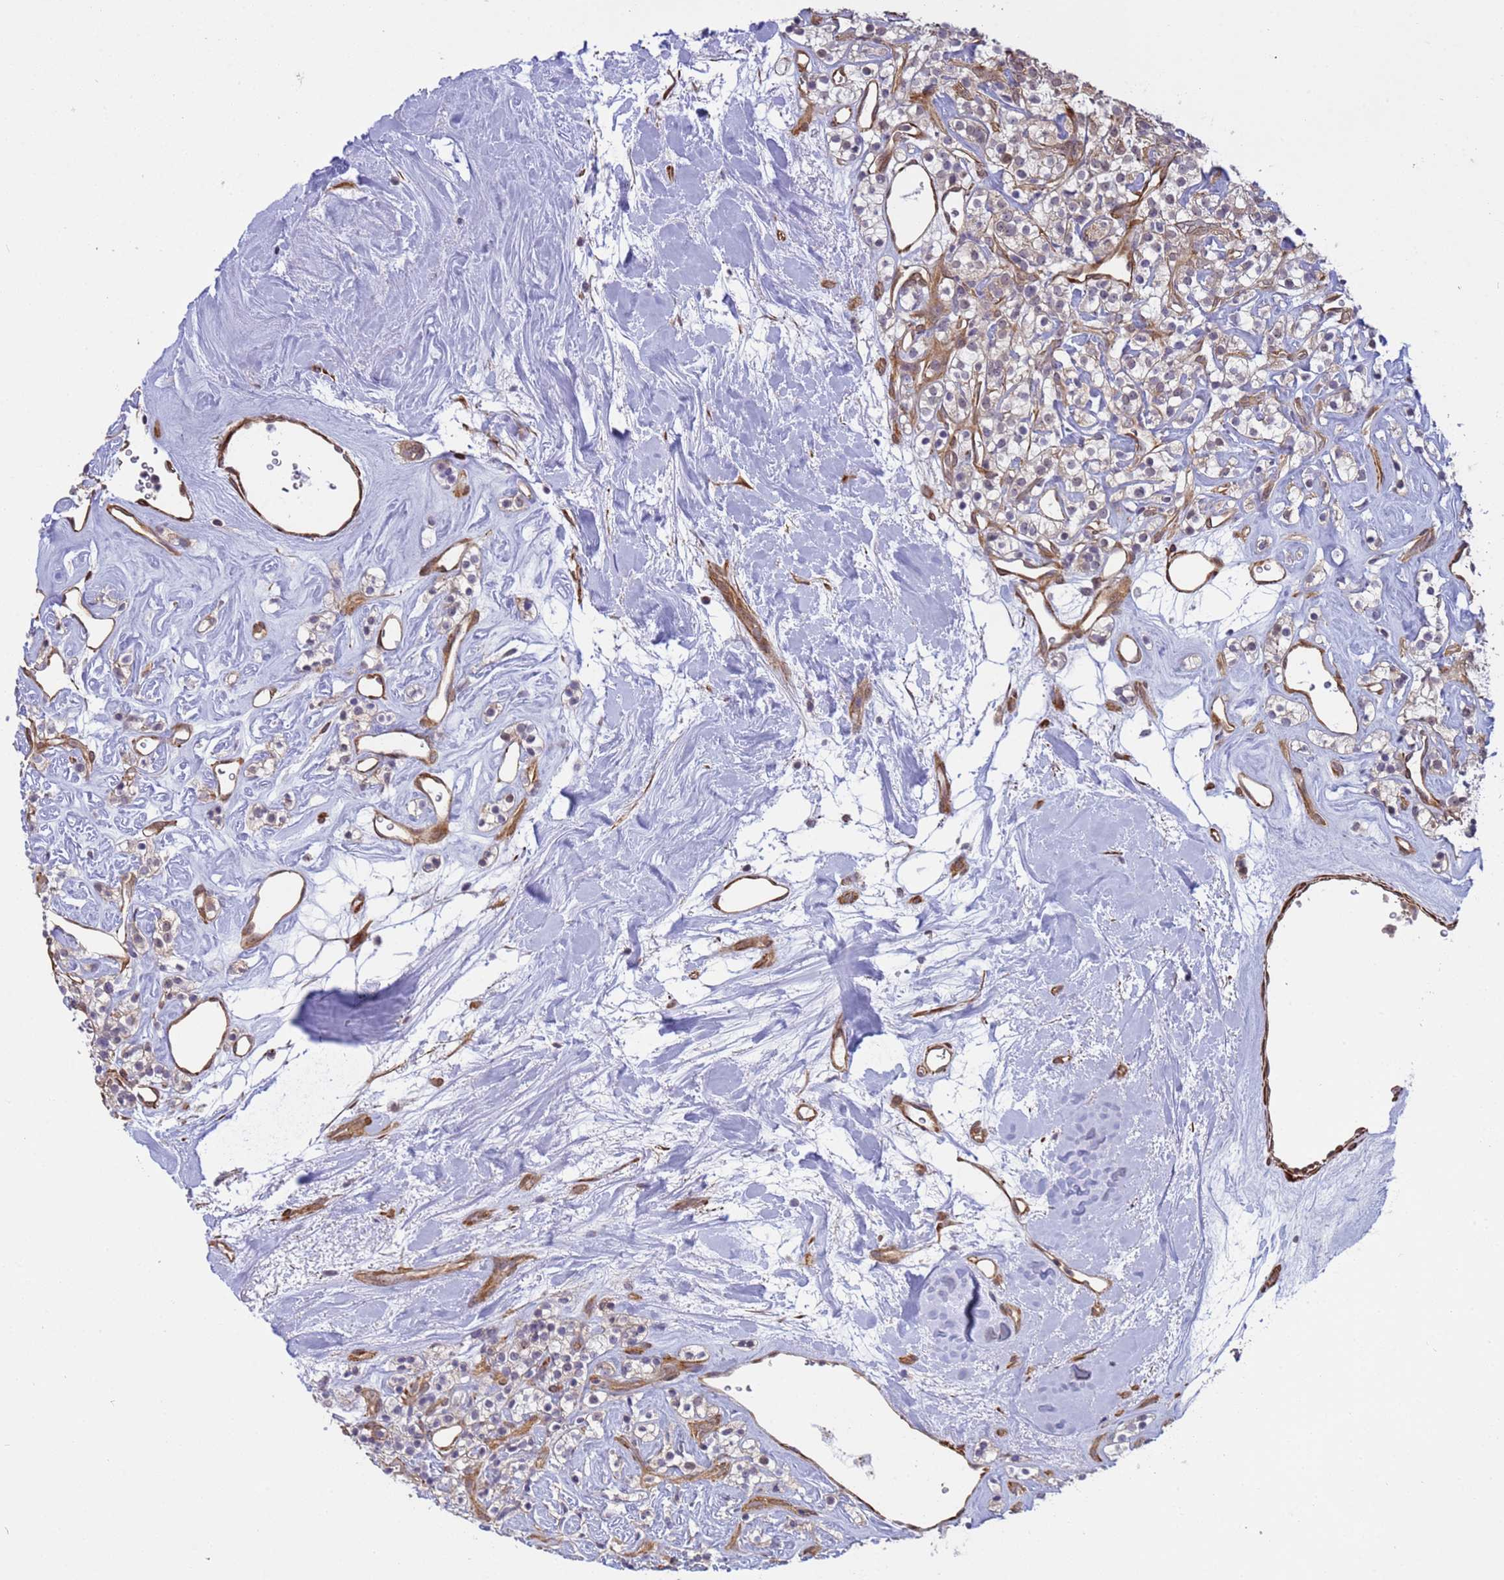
{"staining": {"intensity": "weak", "quantity": ">75%", "location": "cytoplasmic/membranous"}, "tissue": "renal cancer", "cell_type": "Tumor cells", "image_type": "cancer", "snomed": [{"axis": "morphology", "description": "Adenocarcinoma, NOS"}, {"axis": "topography", "description": "Kidney"}], "caption": "IHC staining of renal cancer (adenocarcinoma), which displays low levels of weak cytoplasmic/membranous expression in about >75% of tumor cells indicating weak cytoplasmic/membranous protein positivity. The staining was performed using DAB (brown) for protein detection and nuclei were counterstained in hematoxylin (blue).", "gene": "ITGB4", "patient": {"sex": "male", "age": 77}}